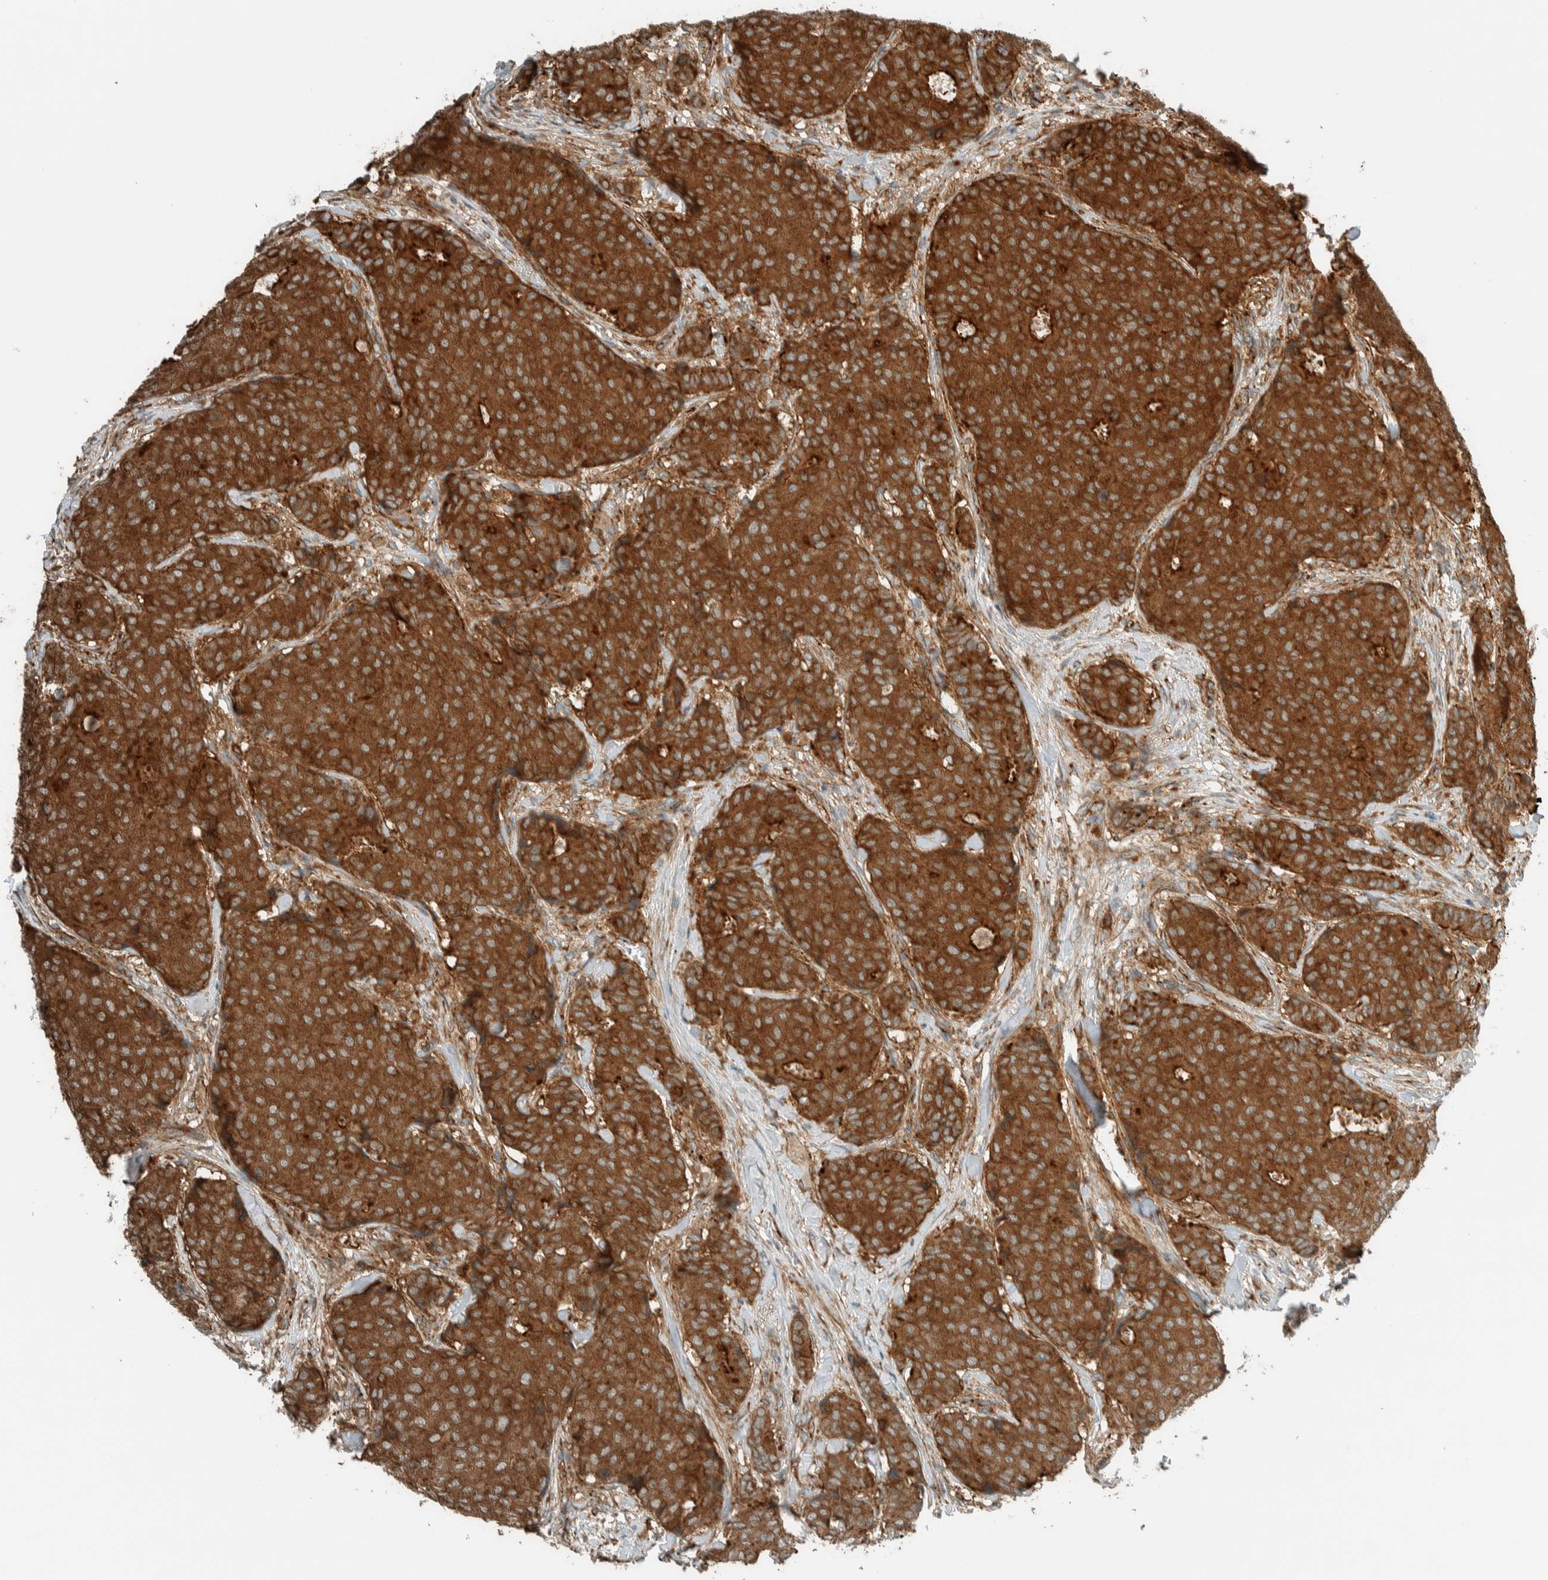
{"staining": {"intensity": "moderate", "quantity": ">75%", "location": "cytoplasmic/membranous"}, "tissue": "breast cancer", "cell_type": "Tumor cells", "image_type": "cancer", "snomed": [{"axis": "morphology", "description": "Duct carcinoma"}, {"axis": "topography", "description": "Breast"}], "caption": "The immunohistochemical stain highlights moderate cytoplasmic/membranous staining in tumor cells of intraductal carcinoma (breast) tissue.", "gene": "EXOC7", "patient": {"sex": "female", "age": 75}}